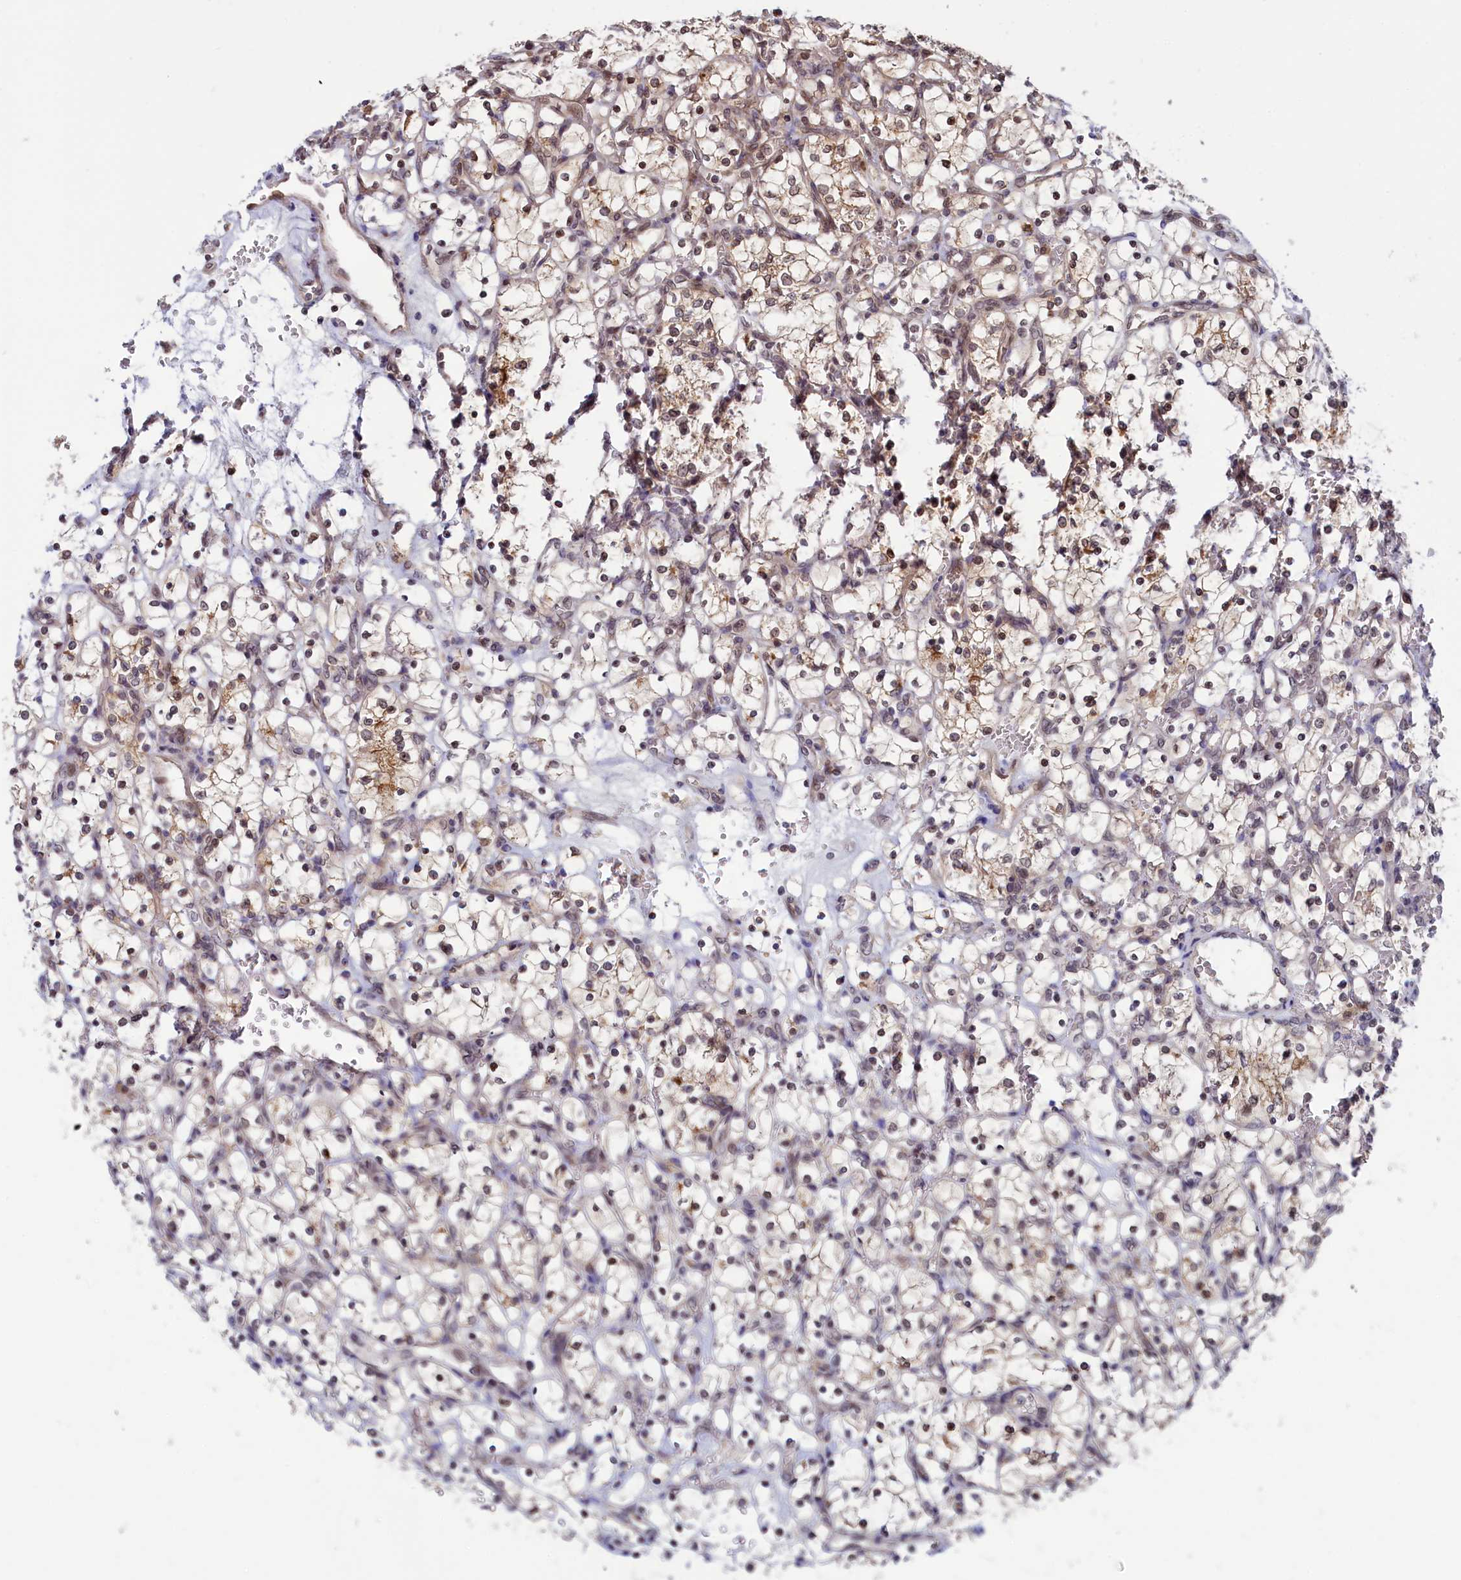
{"staining": {"intensity": "moderate", "quantity": ">75%", "location": "nuclear"}, "tissue": "renal cancer", "cell_type": "Tumor cells", "image_type": "cancer", "snomed": [{"axis": "morphology", "description": "Adenocarcinoma, NOS"}, {"axis": "topography", "description": "Kidney"}], "caption": "The micrograph demonstrates staining of renal adenocarcinoma, revealing moderate nuclear protein expression (brown color) within tumor cells.", "gene": "NAE1", "patient": {"sex": "female", "age": 69}}